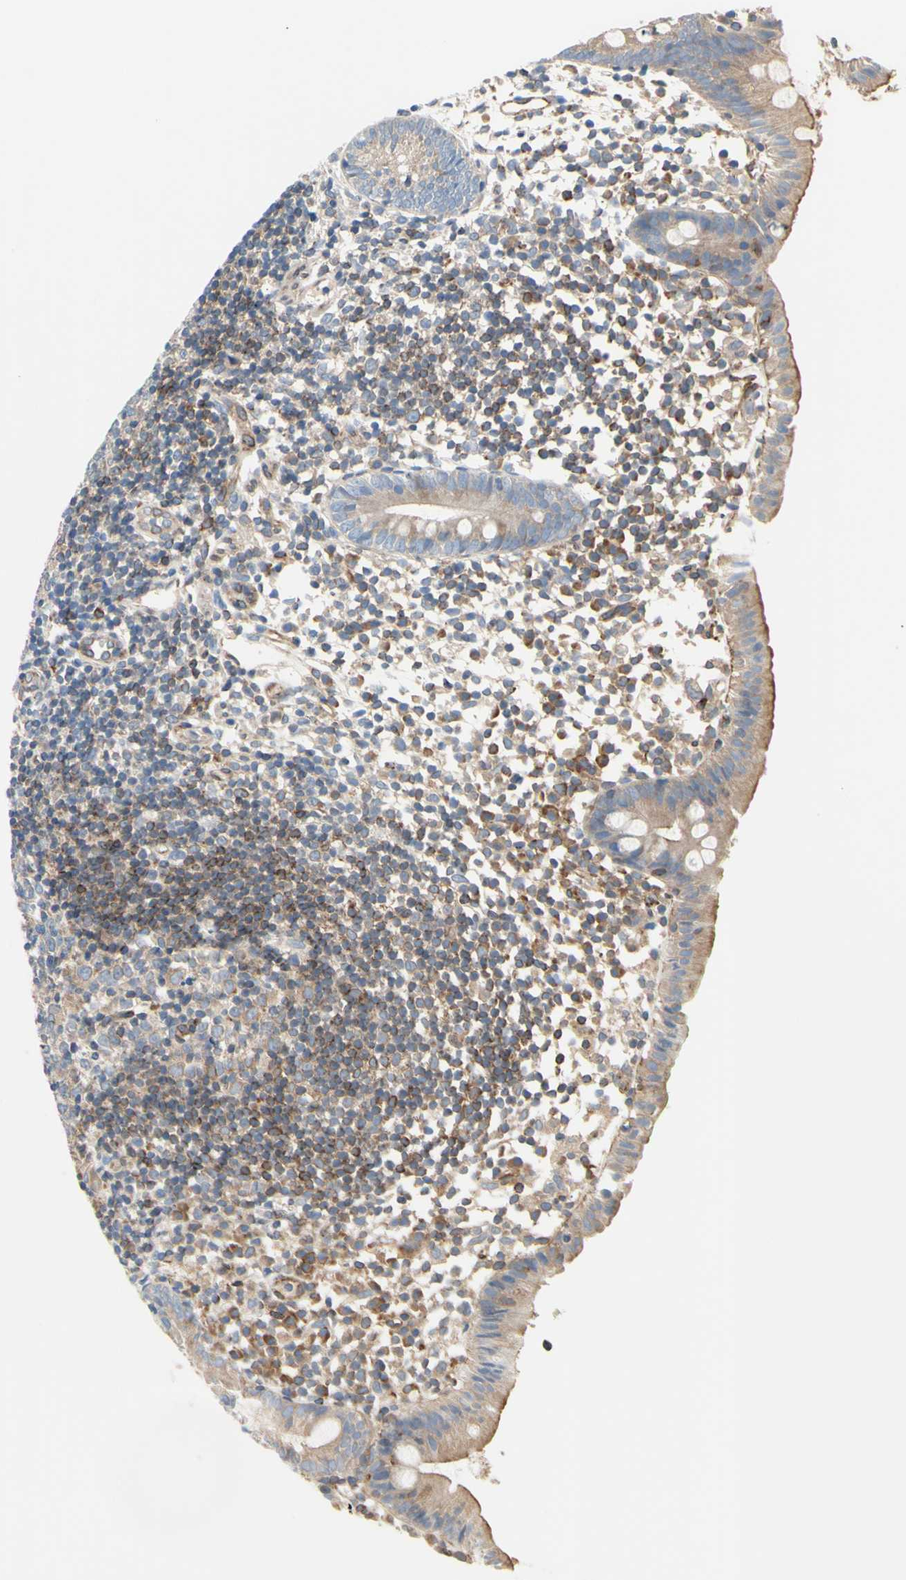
{"staining": {"intensity": "weak", "quantity": ">75%", "location": "cytoplasmic/membranous"}, "tissue": "appendix", "cell_type": "Glandular cells", "image_type": "normal", "snomed": [{"axis": "morphology", "description": "Normal tissue, NOS"}, {"axis": "topography", "description": "Appendix"}], "caption": "Weak cytoplasmic/membranous protein positivity is appreciated in about >75% of glandular cells in appendix.", "gene": "TRAF2", "patient": {"sex": "female", "age": 20}}